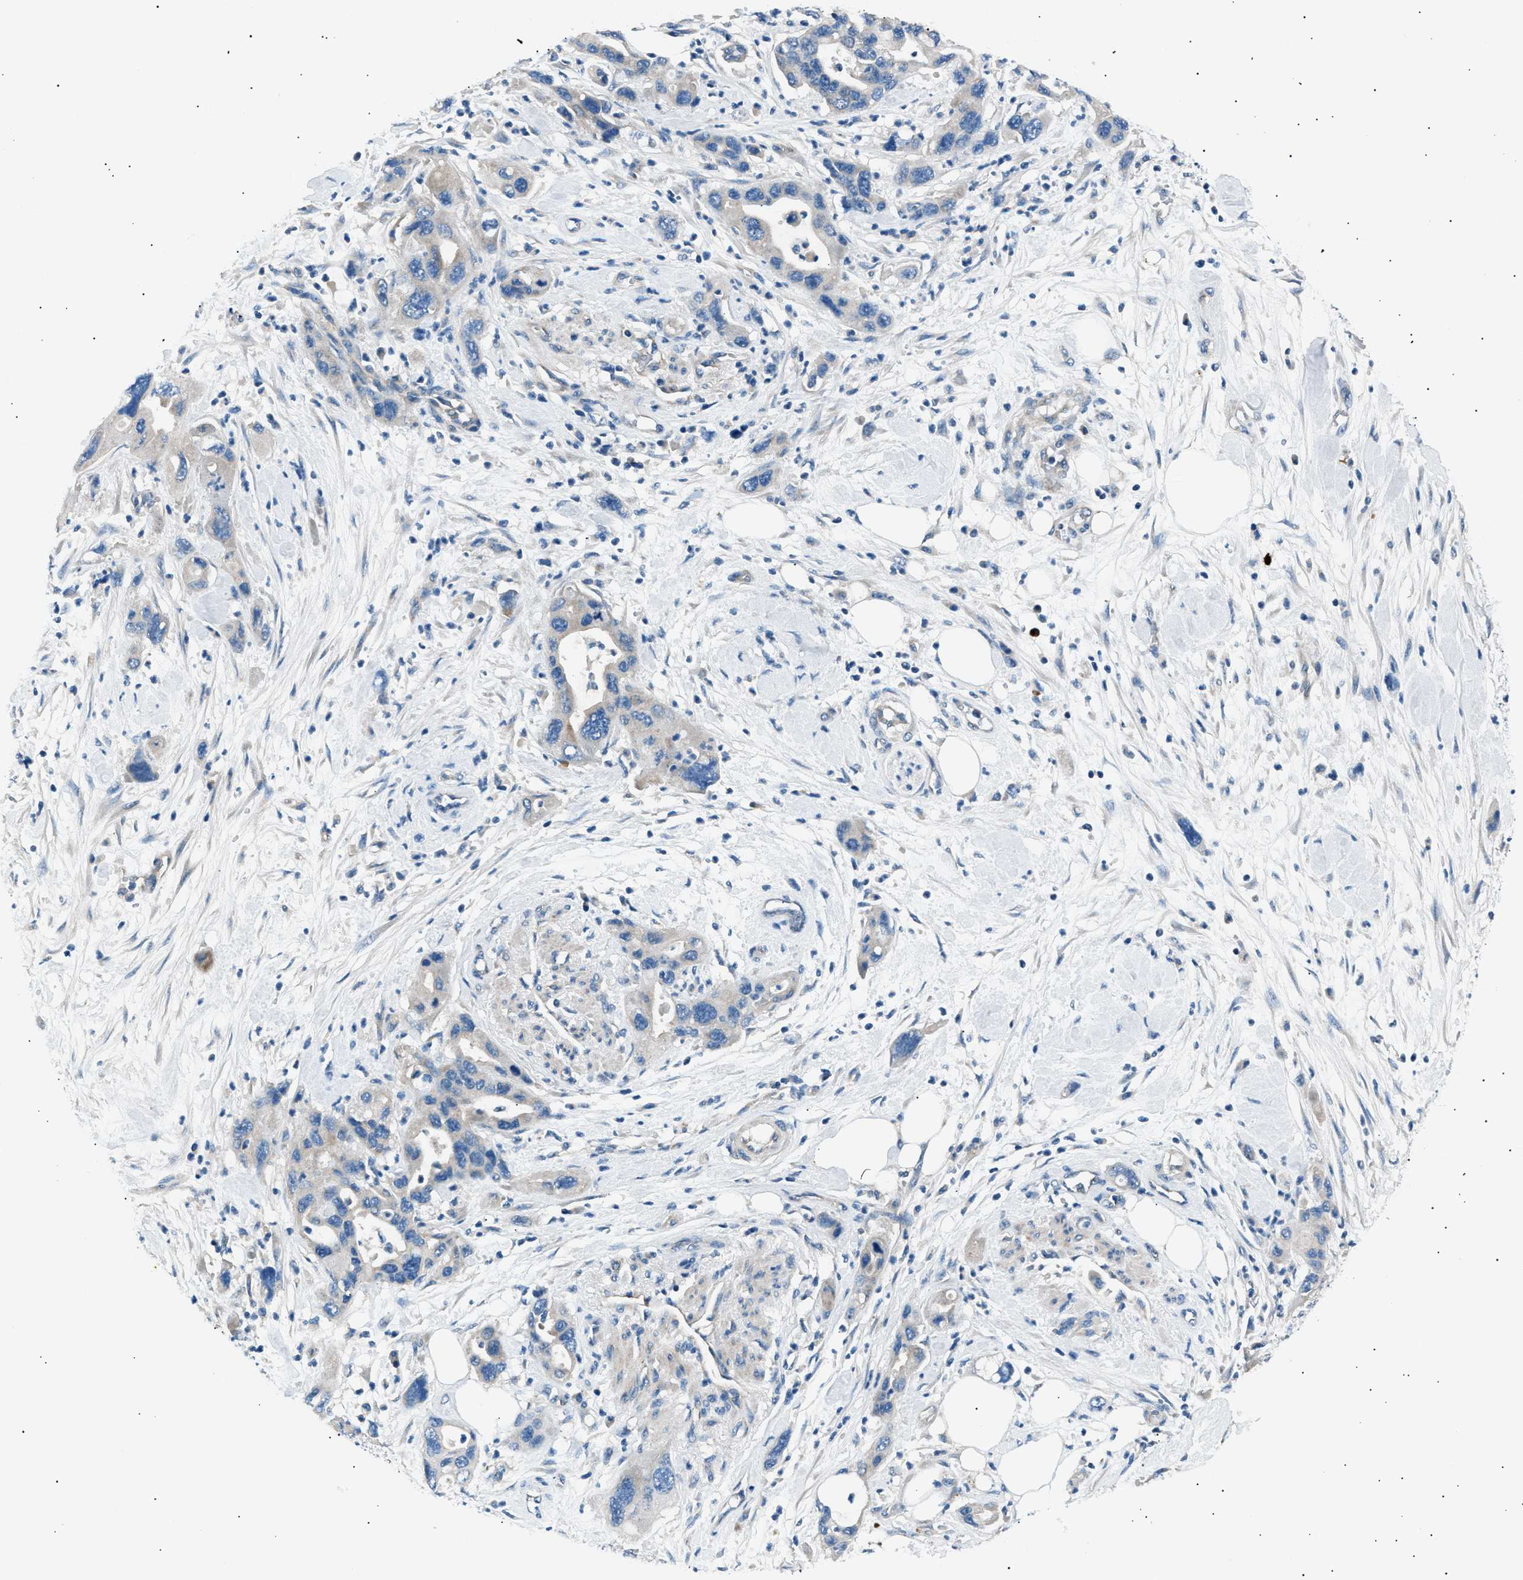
{"staining": {"intensity": "negative", "quantity": "none", "location": "none"}, "tissue": "pancreatic cancer", "cell_type": "Tumor cells", "image_type": "cancer", "snomed": [{"axis": "morphology", "description": "Normal tissue, NOS"}, {"axis": "morphology", "description": "Adenocarcinoma, NOS"}, {"axis": "topography", "description": "Pancreas"}], "caption": "This is an immunohistochemistry micrograph of human adenocarcinoma (pancreatic). There is no positivity in tumor cells.", "gene": "LRRC37B", "patient": {"sex": "female", "age": 71}}